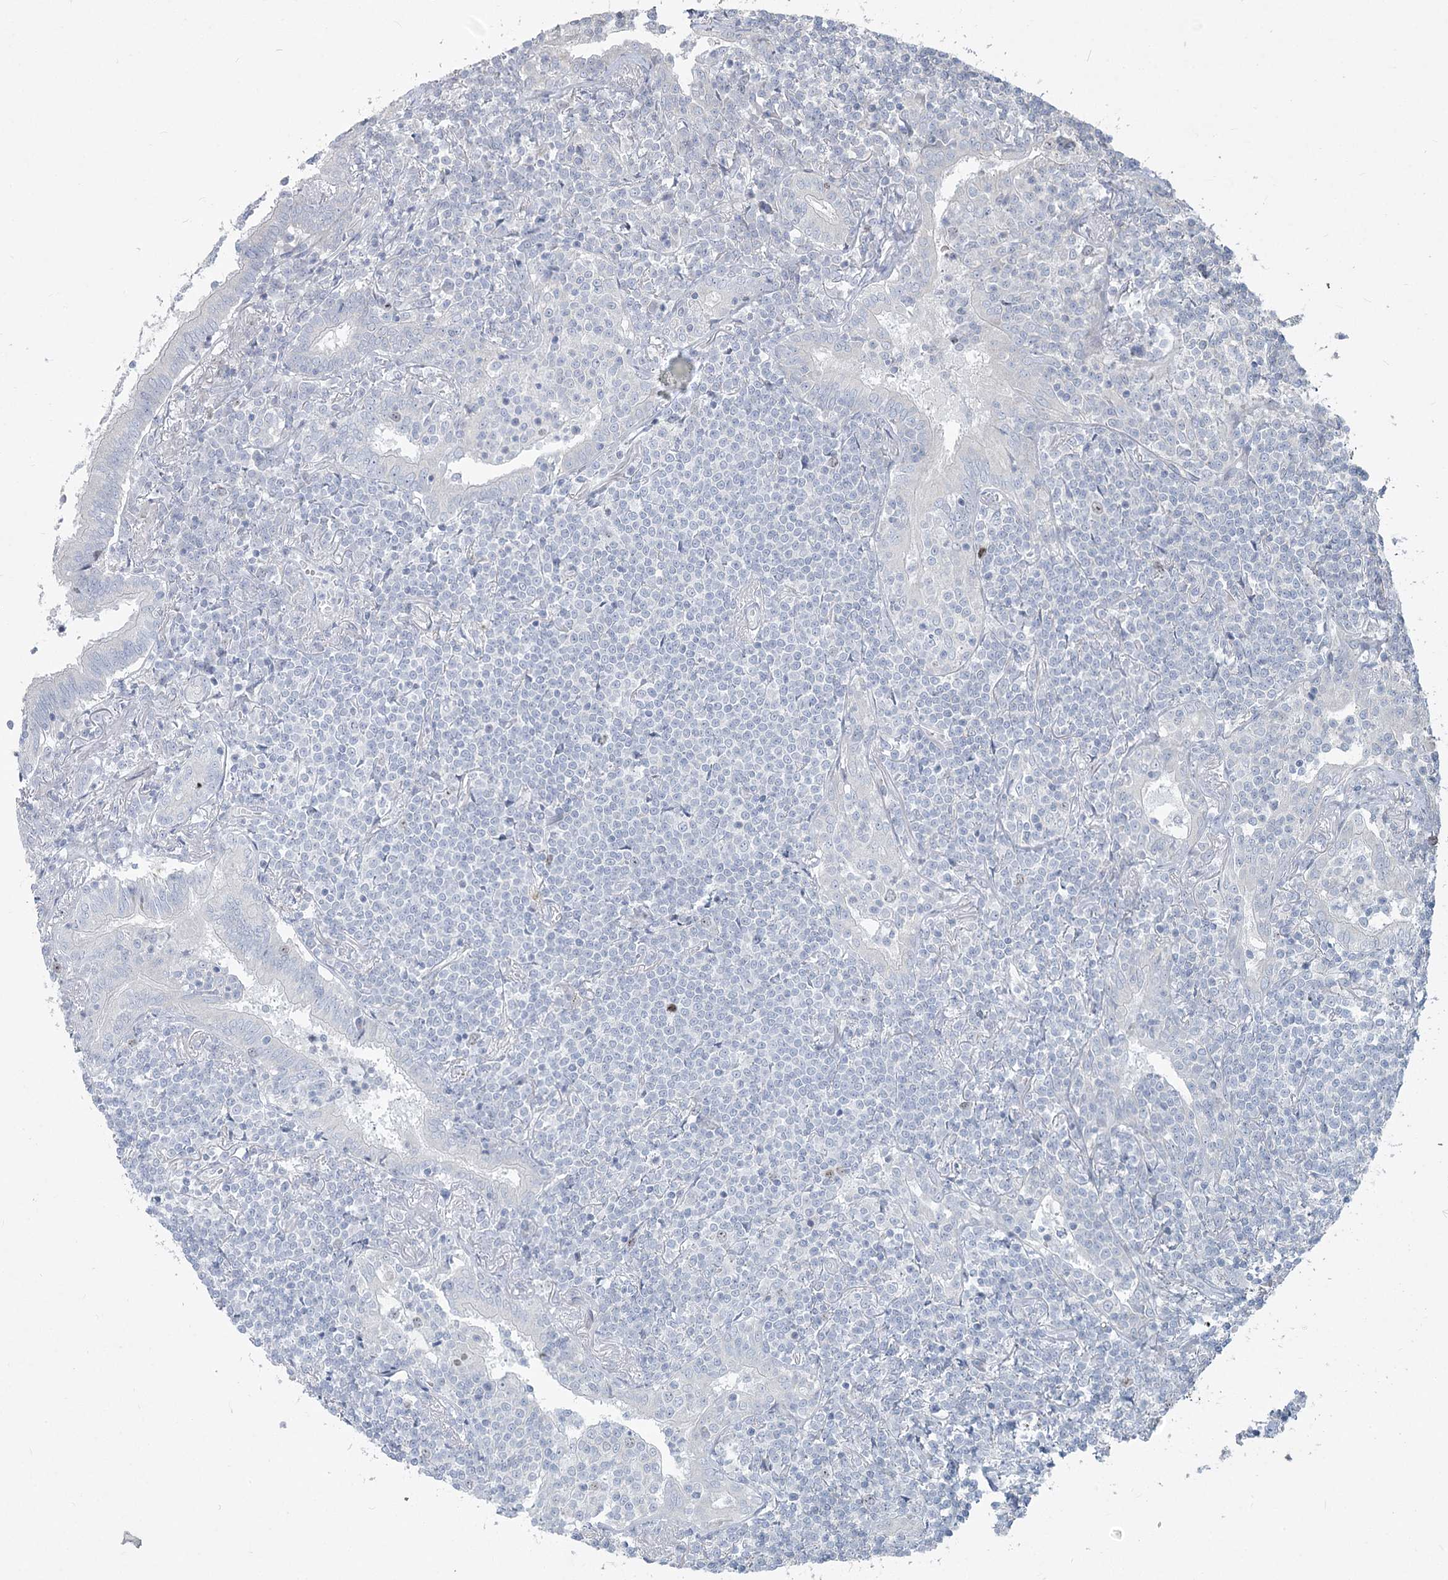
{"staining": {"intensity": "negative", "quantity": "none", "location": "none"}, "tissue": "lymphoma", "cell_type": "Tumor cells", "image_type": "cancer", "snomed": [{"axis": "morphology", "description": "Malignant lymphoma, non-Hodgkin's type, Low grade"}, {"axis": "topography", "description": "Lung"}], "caption": "Tumor cells are negative for protein expression in human lymphoma. (DAB (3,3'-diaminobenzidine) immunohistochemistry (IHC) visualized using brightfield microscopy, high magnification).", "gene": "ABITRAM", "patient": {"sex": "female", "age": 71}}